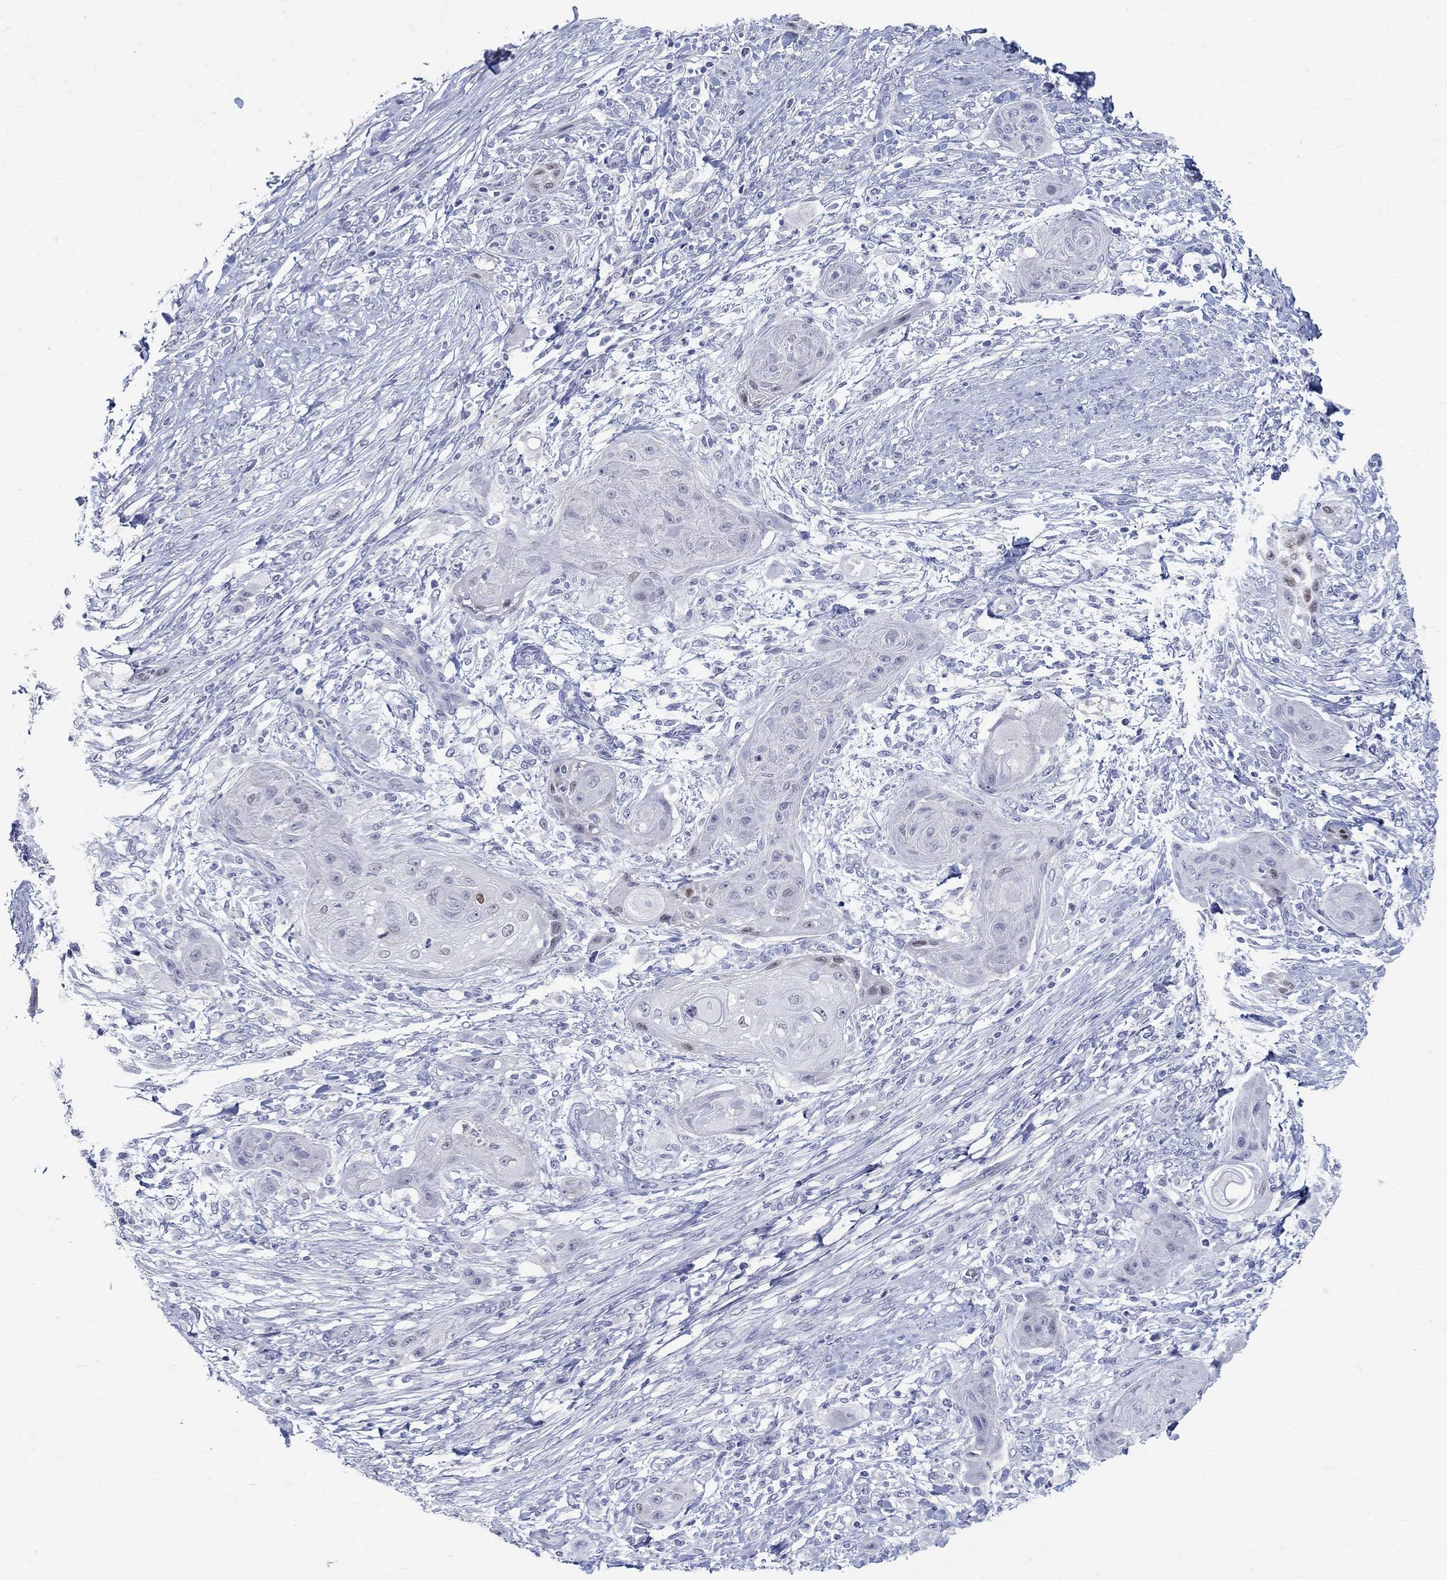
{"staining": {"intensity": "negative", "quantity": "none", "location": "none"}, "tissue": "skin cancer", "cell_type": "Tumor cells", "image_type": "cancer", "snomed": [{"axis": "morphology", "description": "Squamous cell carcinoma, NOS"}, {"axis": "topography", "description": "Skin"}], "caption": "High power microscopy image of an immunohistochemistry image of skin cancer (squamous cell carcinoma), revealing no significant expression in tumor cells.", "gene": "SOX2", "patient": {"sex": "male", "age": 62}}